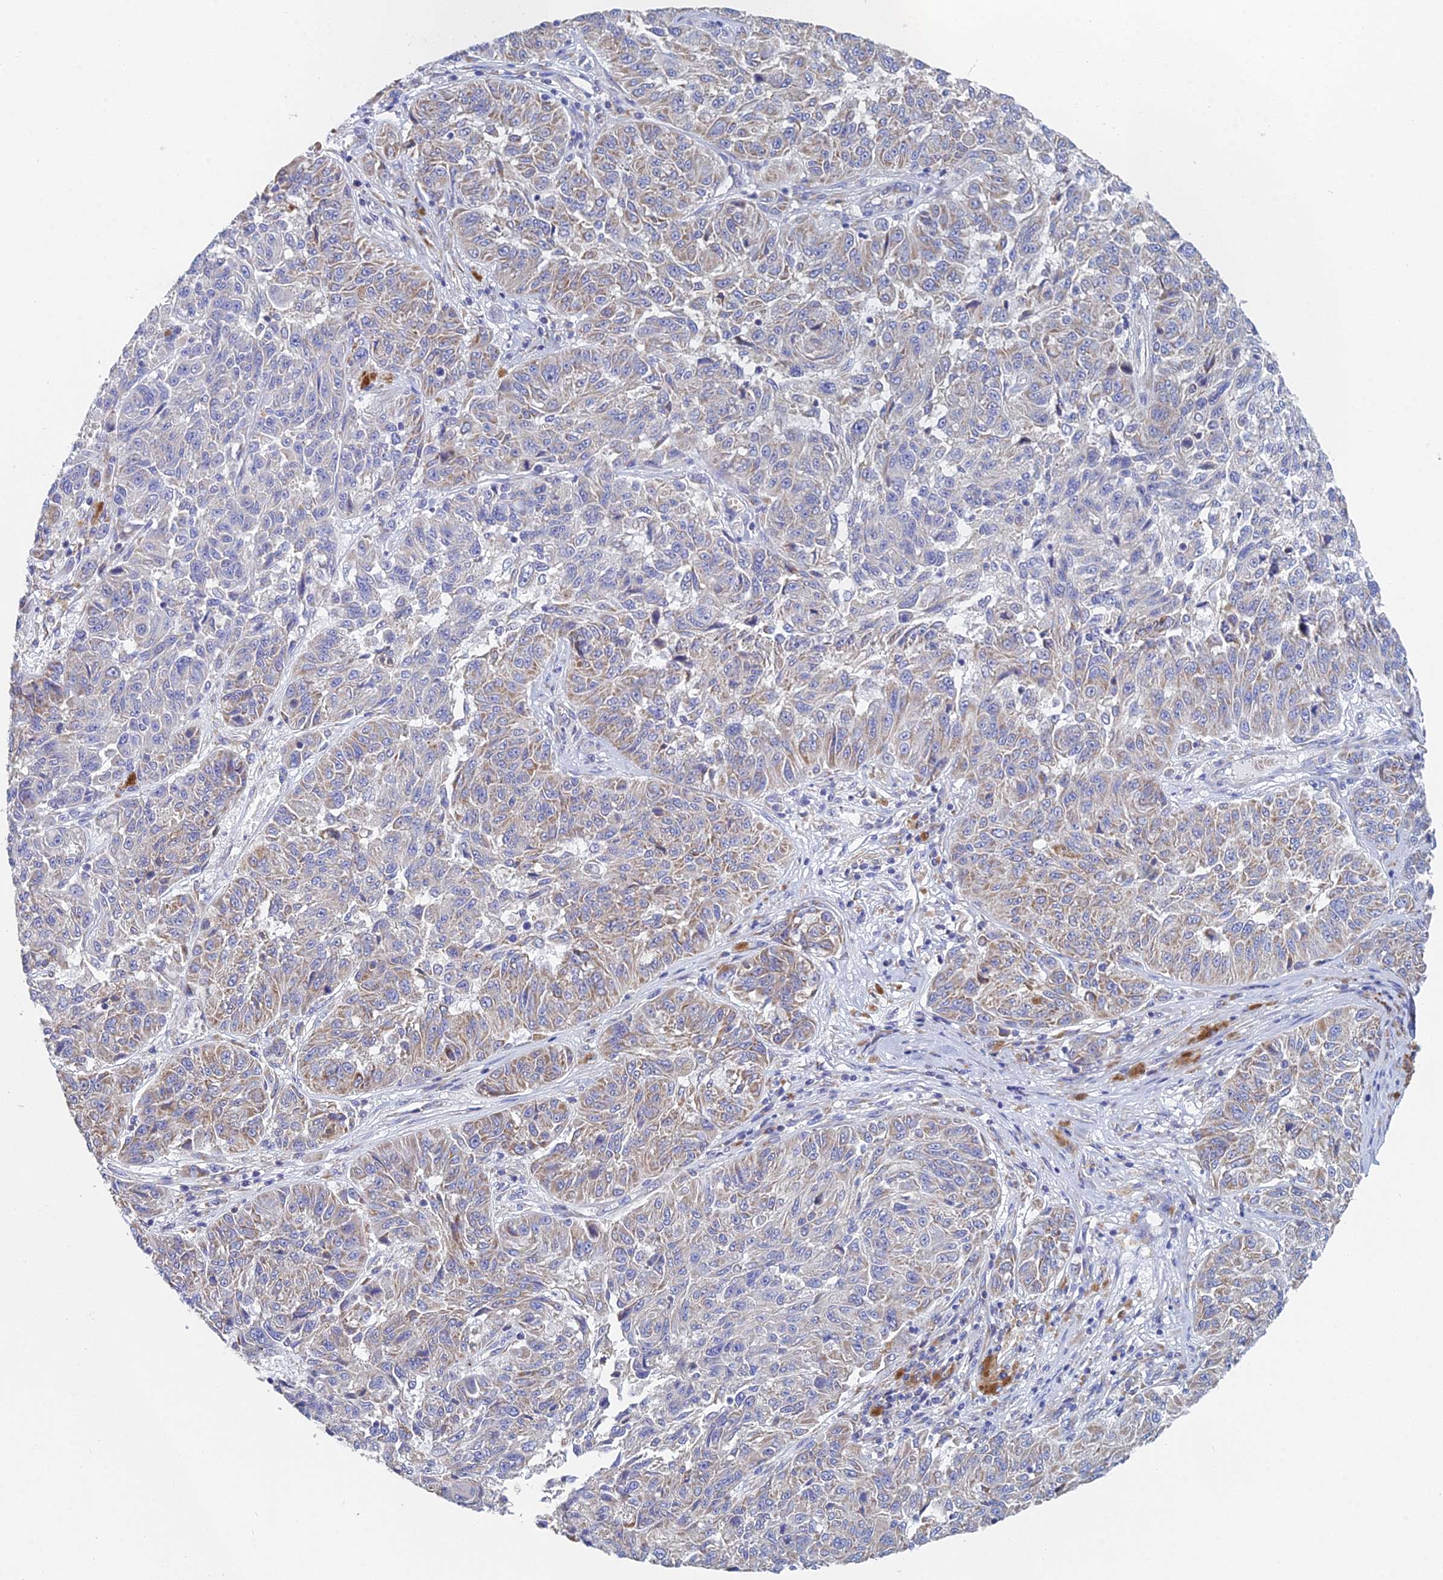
{"staining": {"intensity": "weak", "quantity": "25%-75%", "location": "cytoplasmic/membranous"}, "tissue": "melanoma", "cell_type": "Tumor cells", "image_type": "cancer", "snomed": [{"axis": "morphology", "description": "Malignant melanoma, NOS"}, {"axis": "topography", "description": "Skin"}], "caption": "Immunohistochemical staining of malignant melanoma displays low levels of weak cytoplasmic/membranous staining in about 25%-75% of tumor cells.", "gene": "CRACR2B", "patient": {"sex": "male", "age": 53}}